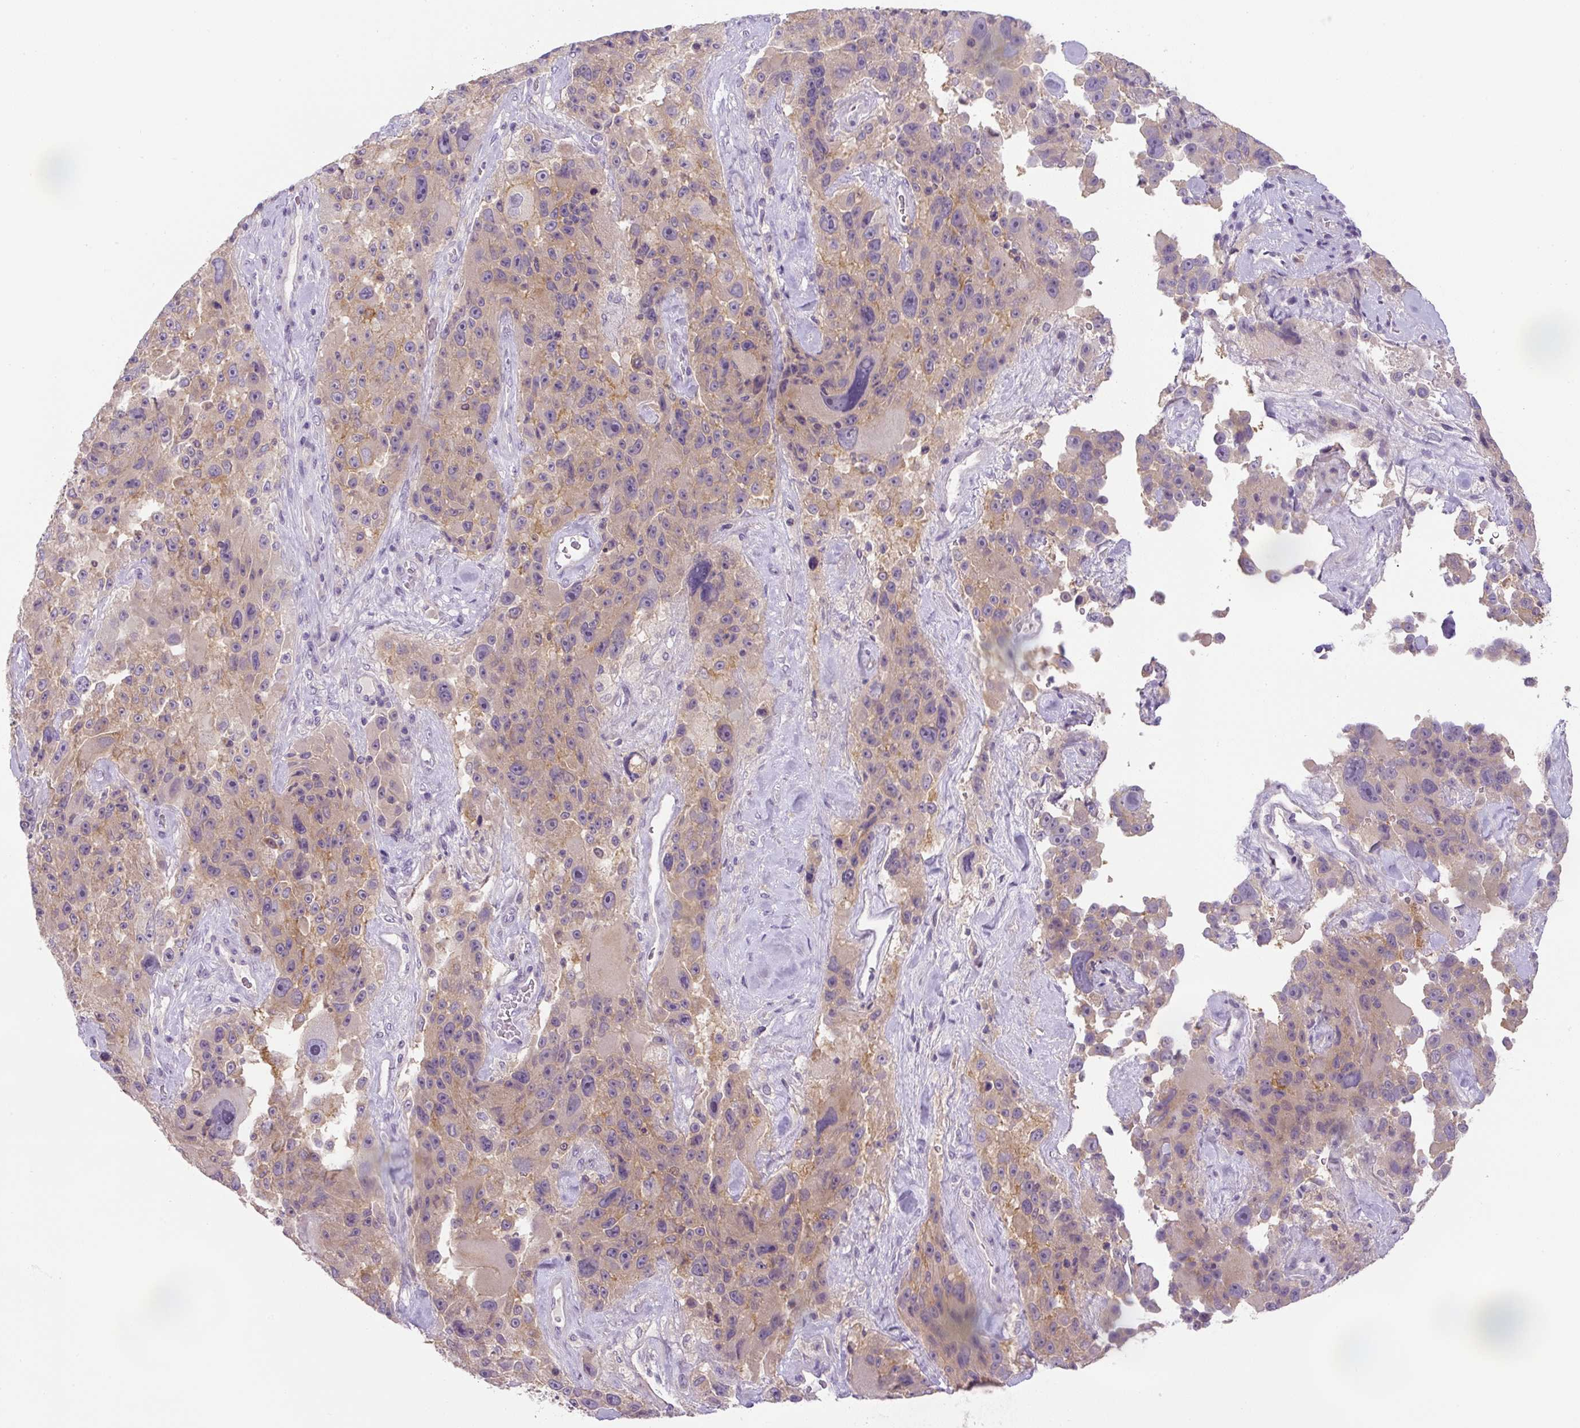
{"staining": {"intensity": "weak", "quantity": "<25%", "location": "cytoplasmic/membranous"}, "tissue": "melanoma", "cell_type": "Tumor cells", "image_type": "cancer", "snomed": [{"axis": "morphology", "description": "Malignant melanoma, Metastatic site"}, {"axis": "topography", "description": "Lymph node"}], "caption": "Melanoma was stained to show a protein in brown. There is no significant staining in tumor cells.", "gene": "UBL3", "patient": {"sex": "male", "age": 62}}